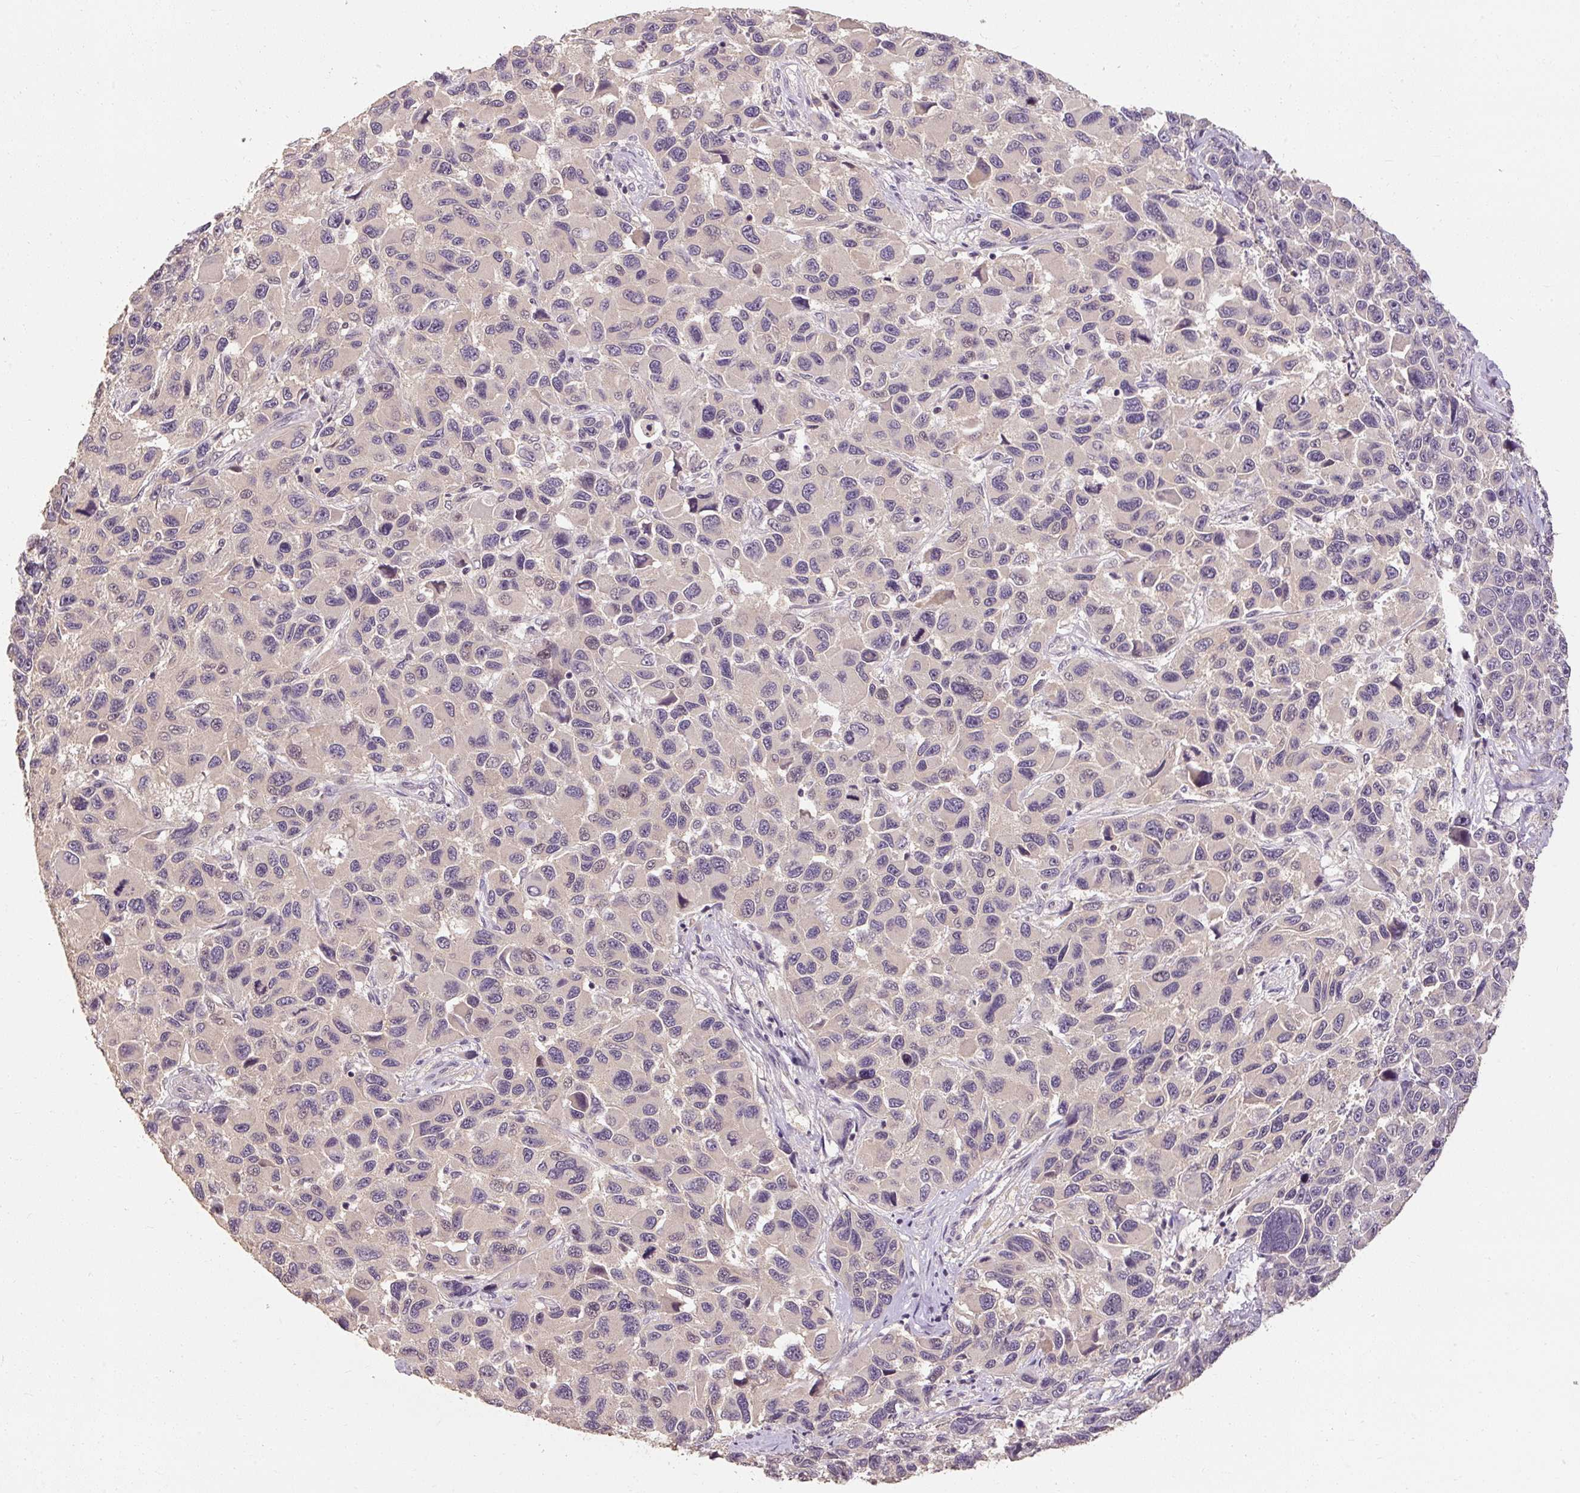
{"staining": {"intensity": "negative", "quantity": "none", "location": "none"}, "tissue": "melanoma", "cell_type": "Tumor cells", "image_type": "cancer", "snomed": [{"axis": "morphology", "description": "Malignant melanoma, NOS"}, {"axis": "topography", "description": "Skin"}], "caption": "Immunohistochemistry of human malignant melanoma displays no staining in tumor cells. Nuclei are stained in blue.", "gene": "CFAP65", "patient": {"sex": "male", "age": 53}}